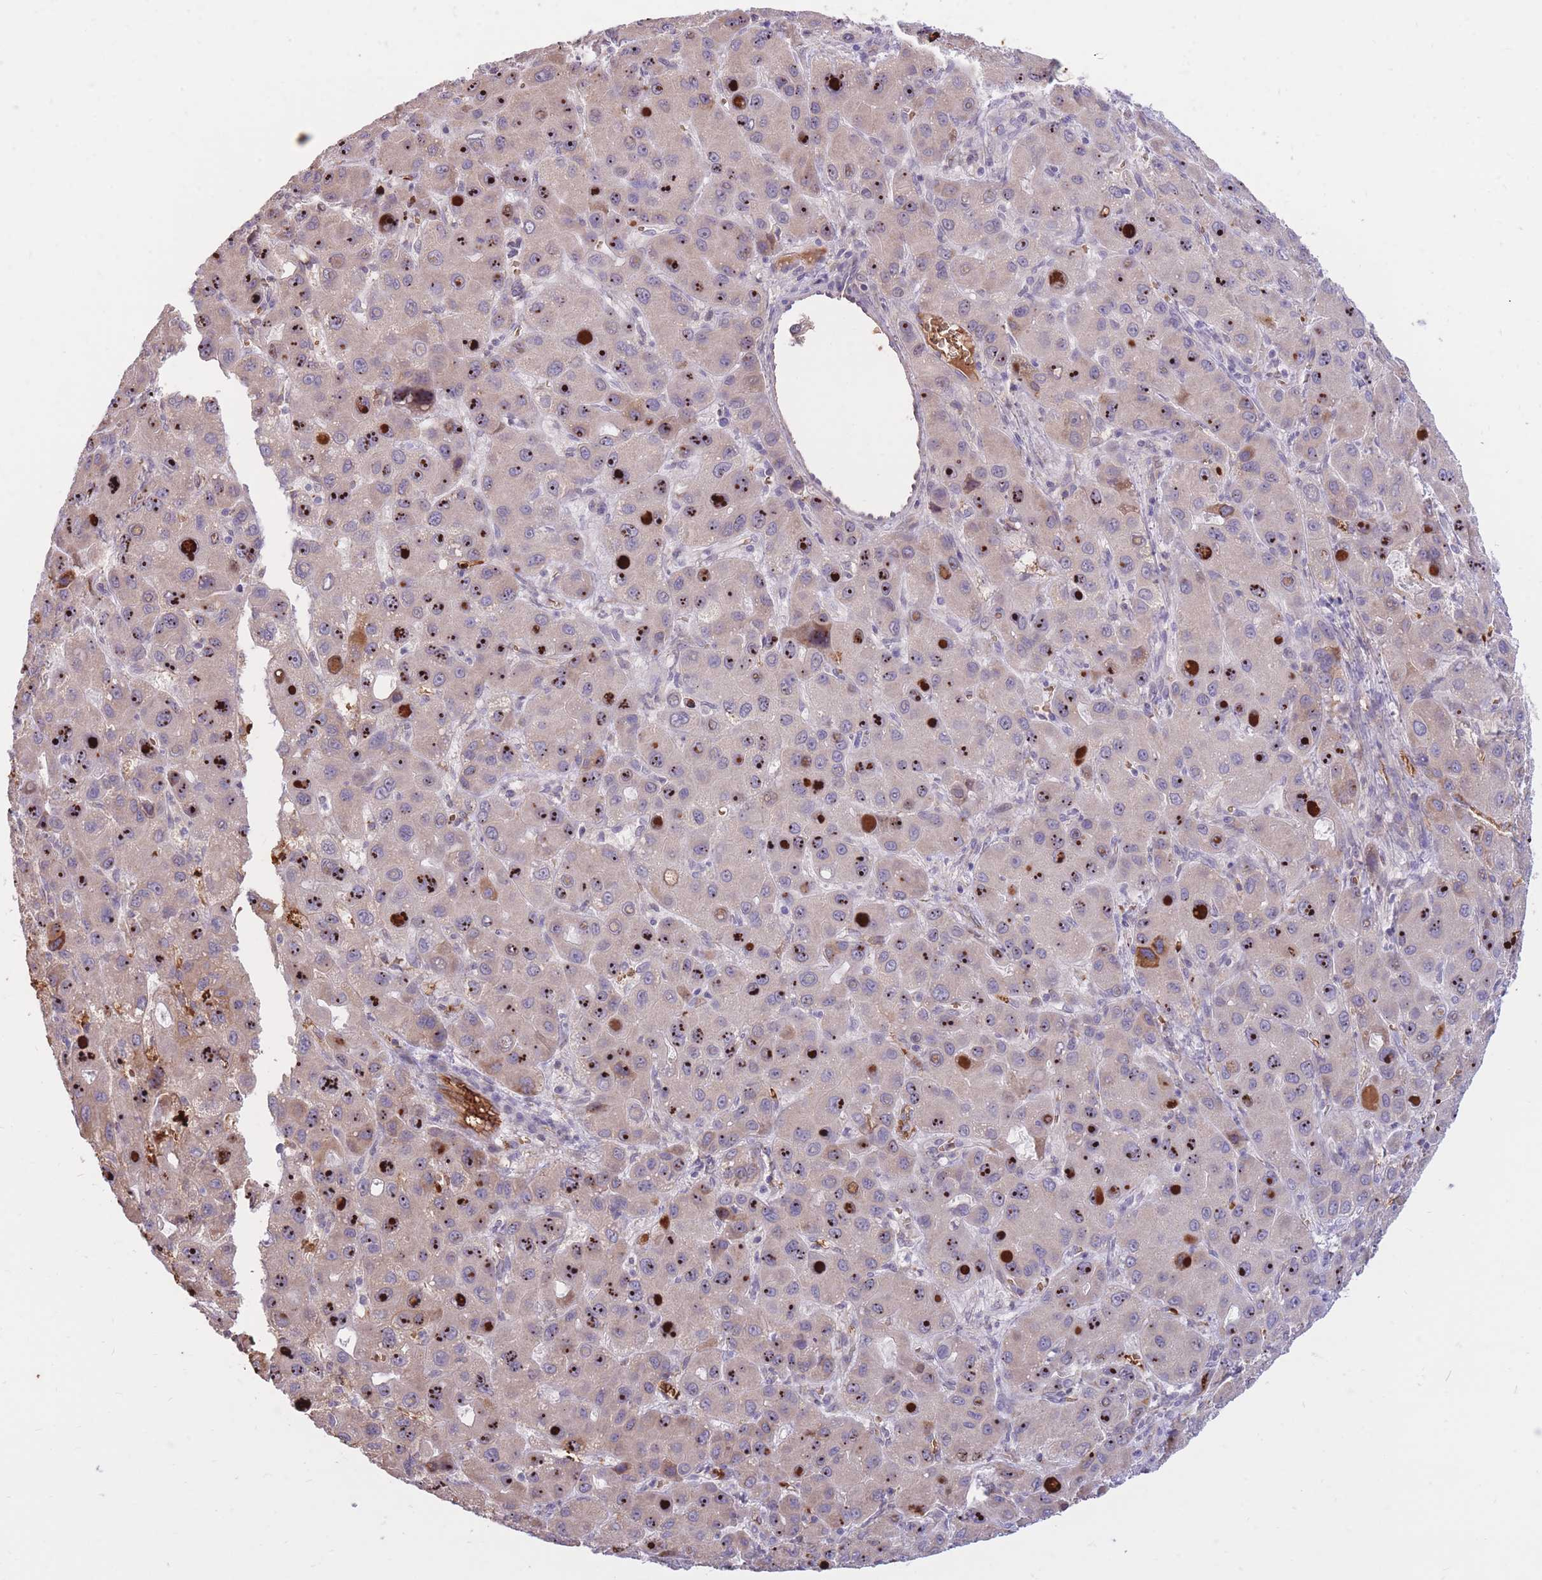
{"staining": {"intensity": "weak", "quantity": "<25%", "location": "cytoplasmic/membranous"}, "tissue": "liver cancer", "cell_type": "Tumor cells", "image_type": "cancer", "snomed": [{"axis": "morphology", "description": "Carcinoma, Hepatocellular, NOS"}, {"axis": "topography", "description": "Liver"}], "caption": "Micrograph shows no protein staining in tumor cells of hepatocellular carcinoma (liver) tissue.", "gene": "ATP10D", "patient": {"sex": "male", "age": 55}}